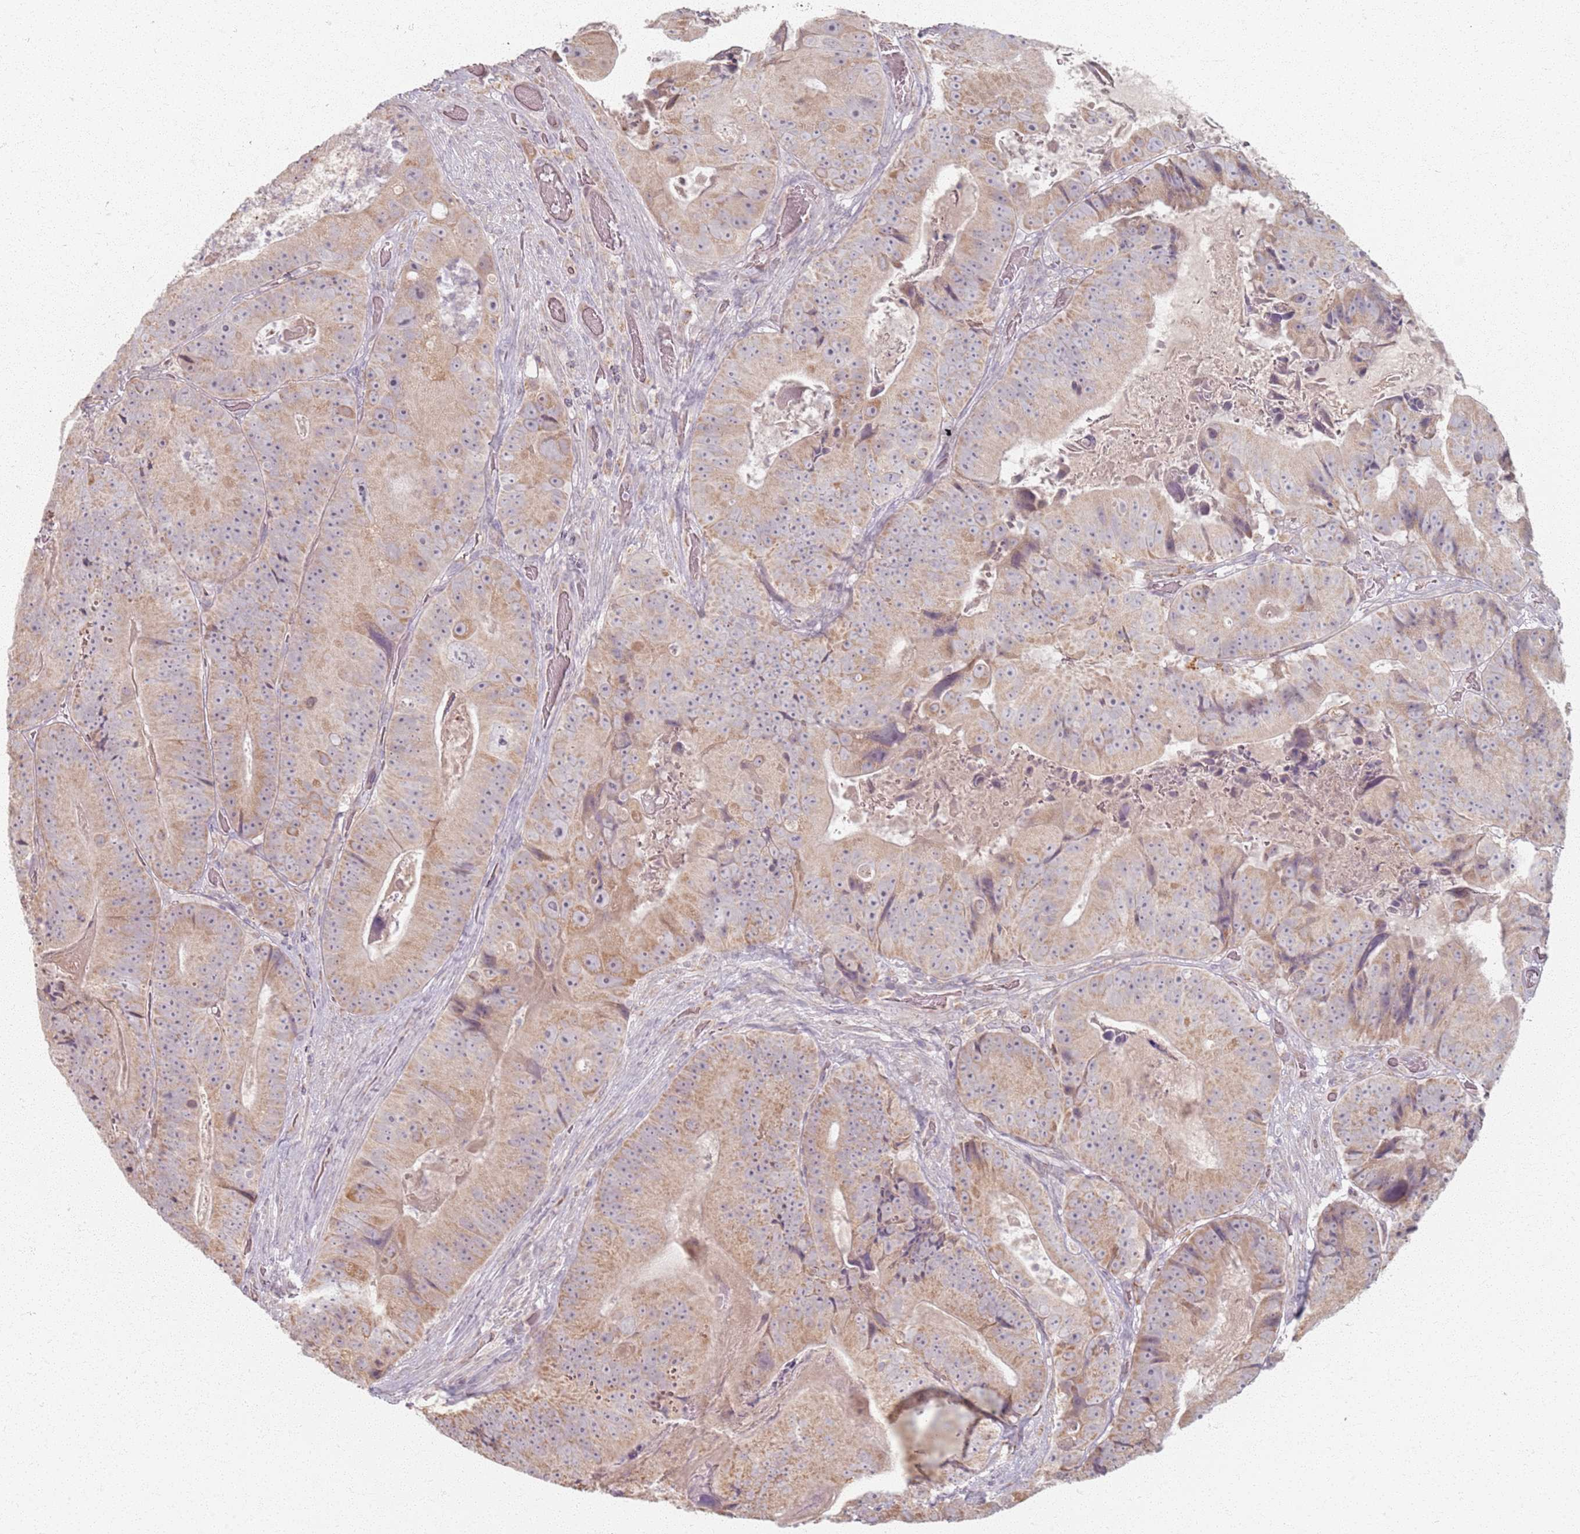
{"staining": {"intensity": "moderate", "quantity": "25%-75%", "location": "cytoplasmic/membranous"}, "tissue": "colorectal cancer", "cell_type": "Tumor cells", "image_type": "cancer", "snomed": [{"axis": "morphology", "description": "Adenocarcinoma, NOS"}, {"axis": "topography", "description": "Colon"}], "caption": "Adenocarcinoma (colorectal) was stained to show a protein in brown. There is medium levels of moderate cytoplasmic/membranous expression in about 25%-75% of tumor cells.", "gene": "PKD2L2", "patient": {"sex": "female", "age": 86}}